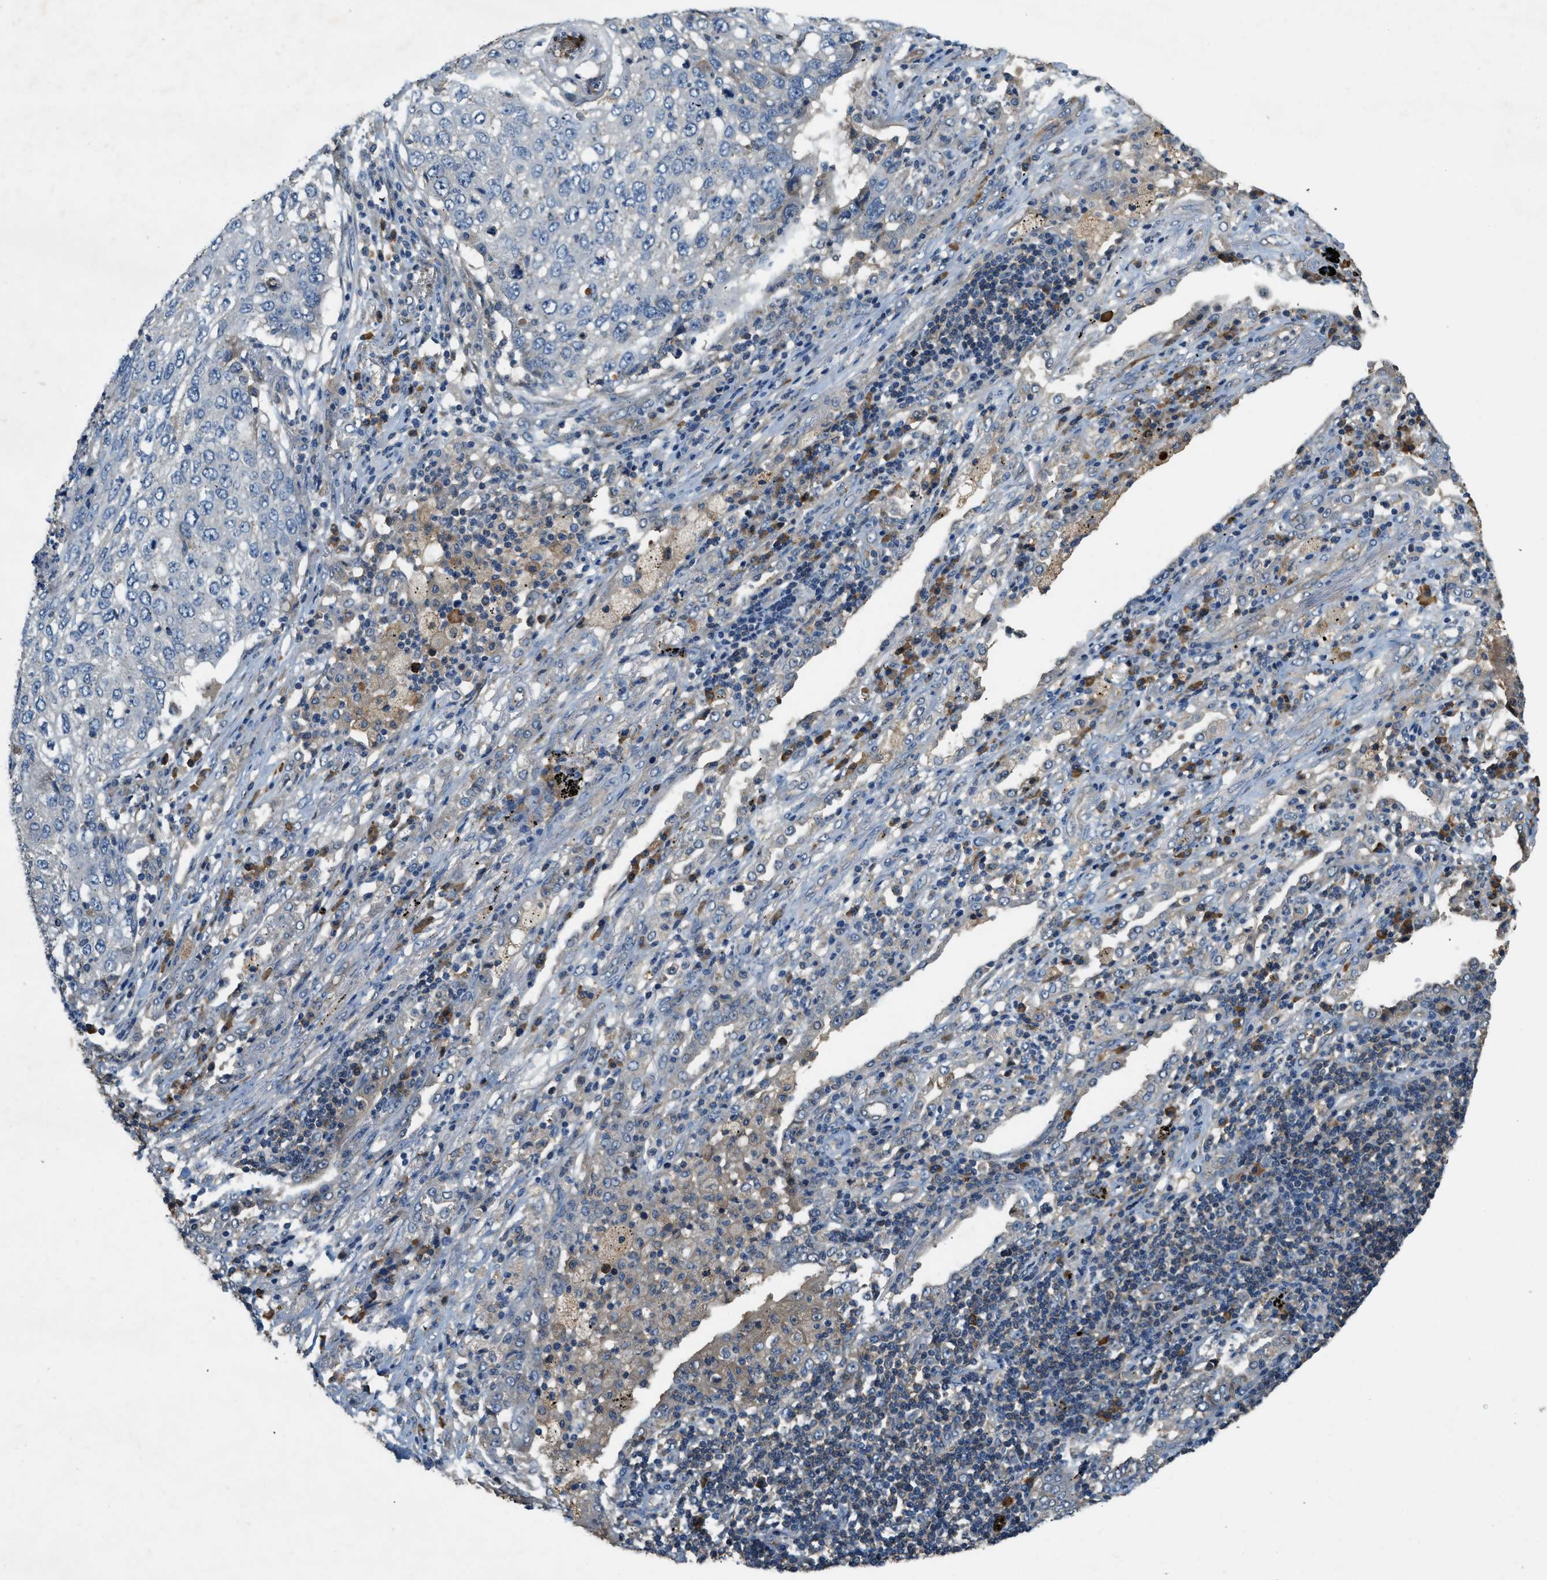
{"staining": {"intensity": "negative", "quantity": "none", "location": "none"}, "tissue": "lung cancer", "cell_type": "Tumor cells", "image_type": "cancer", "snomed": [{"axis": "morphology", "description": "Squamous cell carcinoma, NOS"}, {"axis": "topography", "description": "Lung"}], "caption": "Immunohistochemistry (IHC) micrograph of human squamous cell carcinoma (lung) stained for a protein (brown), which displays no staining in tumor cells.", "gene": "CFLAR", "patient": {"sex": "female", "age": 63}}